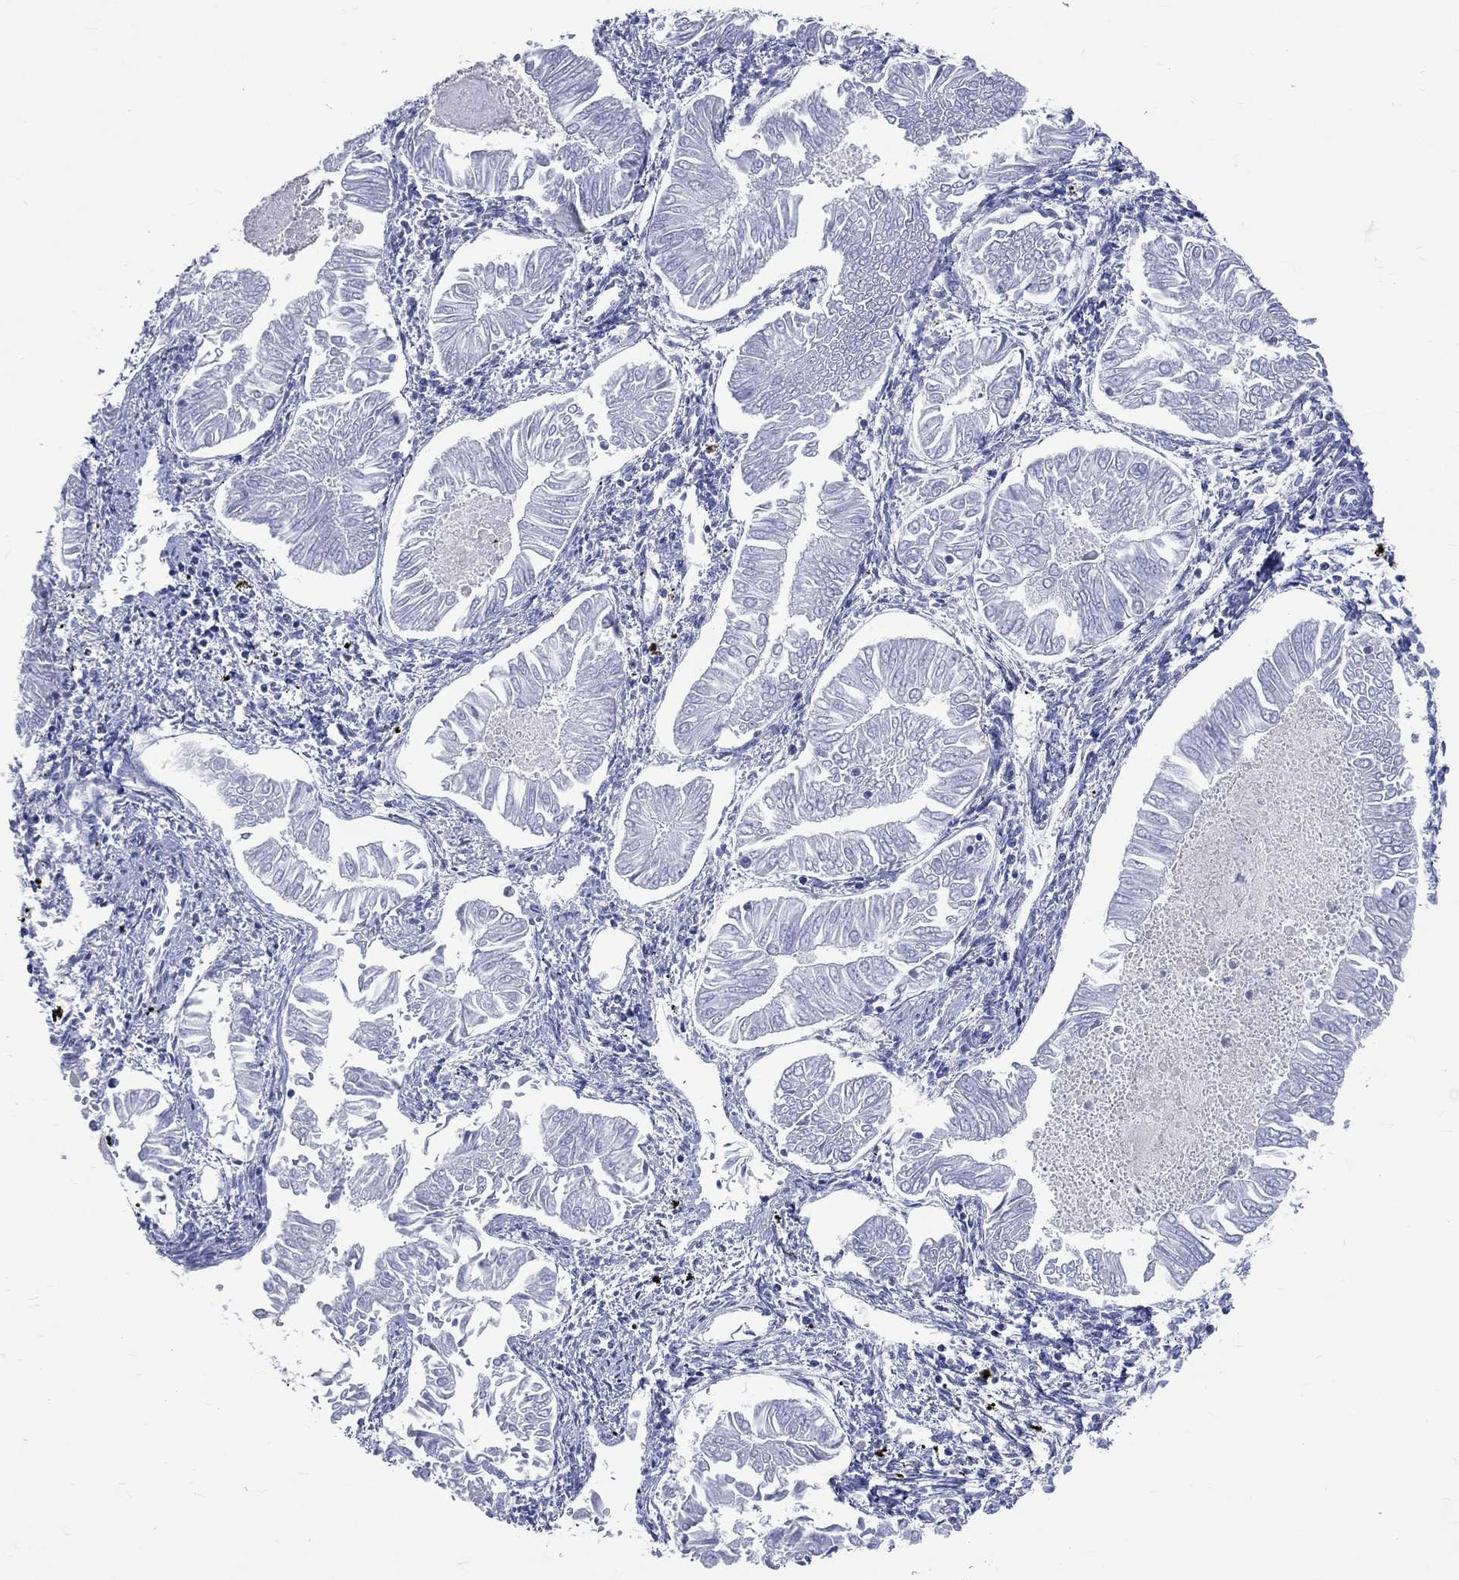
{"staining": {"intensity": "negative", "quantity": "none", "location": "none"}, "tissue": "endometrial cancer", "cell_type": "Tumor cells", "image_type": "cancer", "snomed": [{"axis": "morphology", "description": "Adenocarcinoma, NOS"}, {"axis": "topography", "description": "Endometrium"}], "caption": "This is an immunohistochemistry histopathology image of adenocarcinoma (endometrial). There is no expression in tumor cells.", "gene": "MLLT10", "patient": {"sex": "female", "age": 53}}